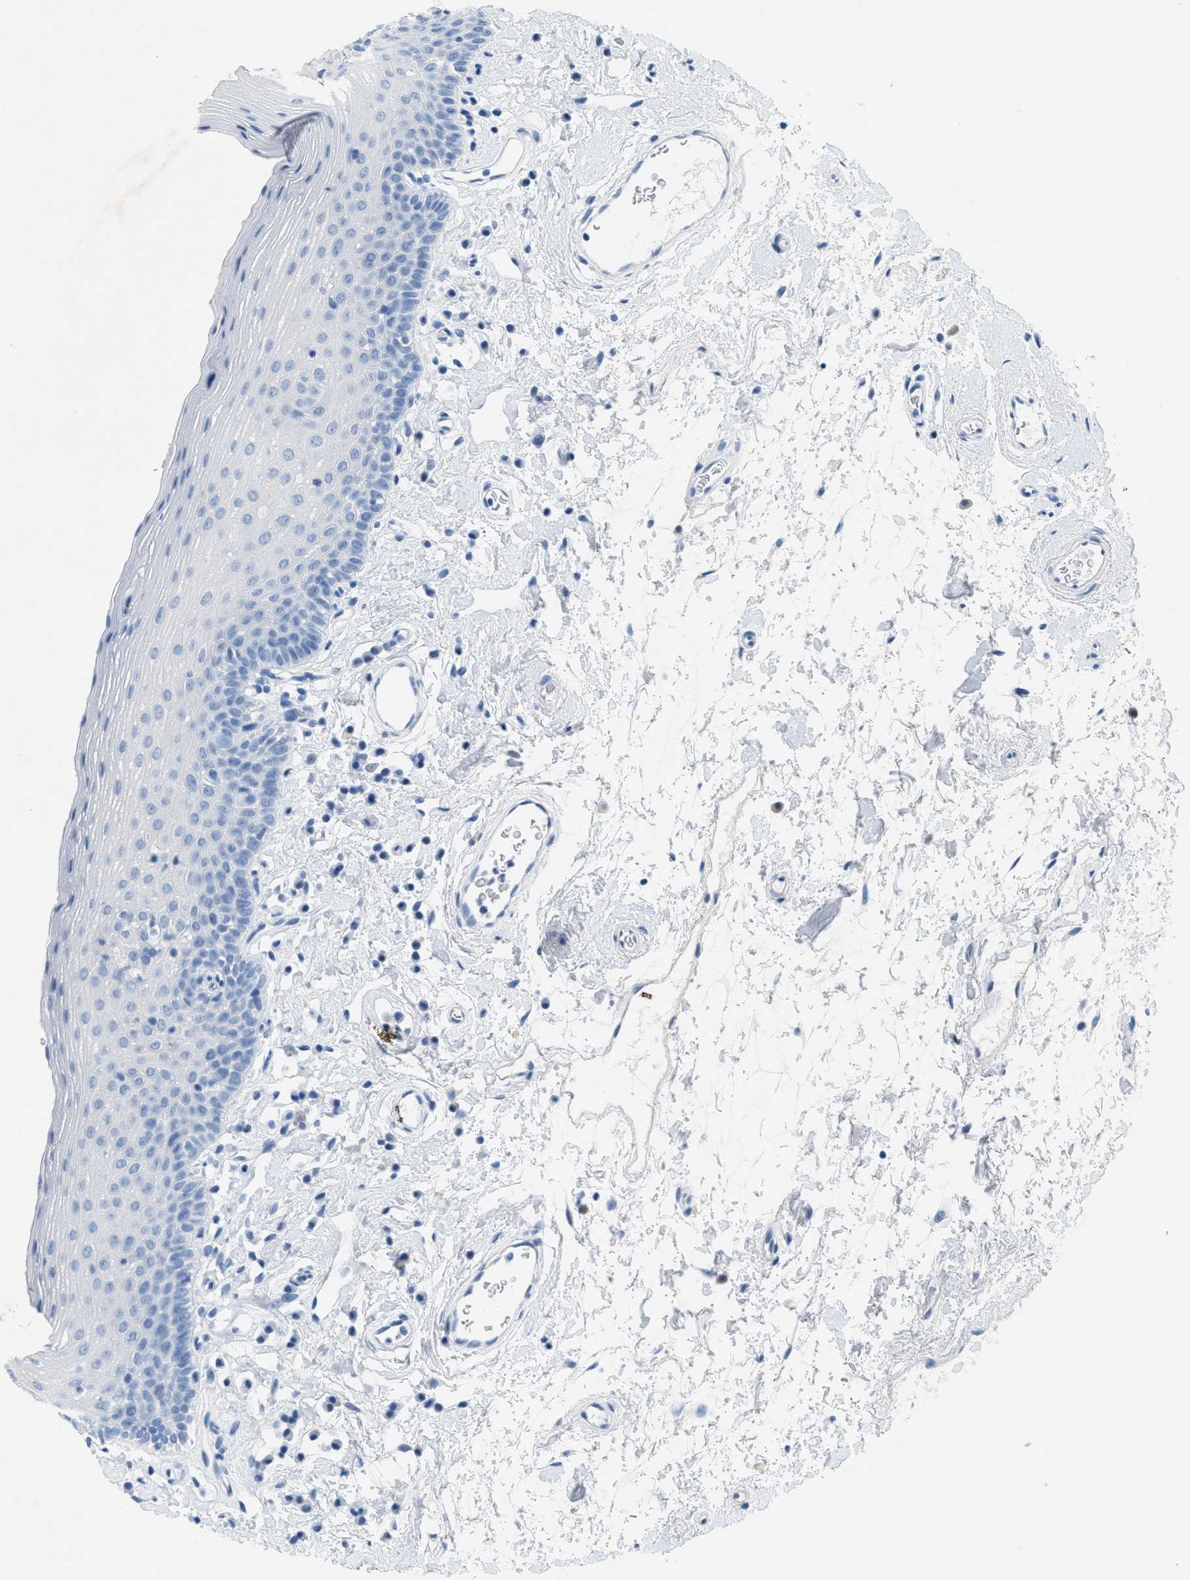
{"staining": {"intensity": "negative", "quantity": "none", "location": "none"}, "tissue": "oral mucosa", "cell_type": "Squamous epithelial cells", "image_type": "normal", "snomed": [{"axis": "morphology", "description": "Normal tissue, NOS"}, {"axis": "topography", "description": "Oral tissue"}], "caption": "A high-resolution histopathology image shows immunohistochemistry (IHC) staining of normal oral mucosa, which shows no significant expression in squamous epithelial cells.", "gene": "GPM6A", "patient": {"sex": "male", "age": 66}}